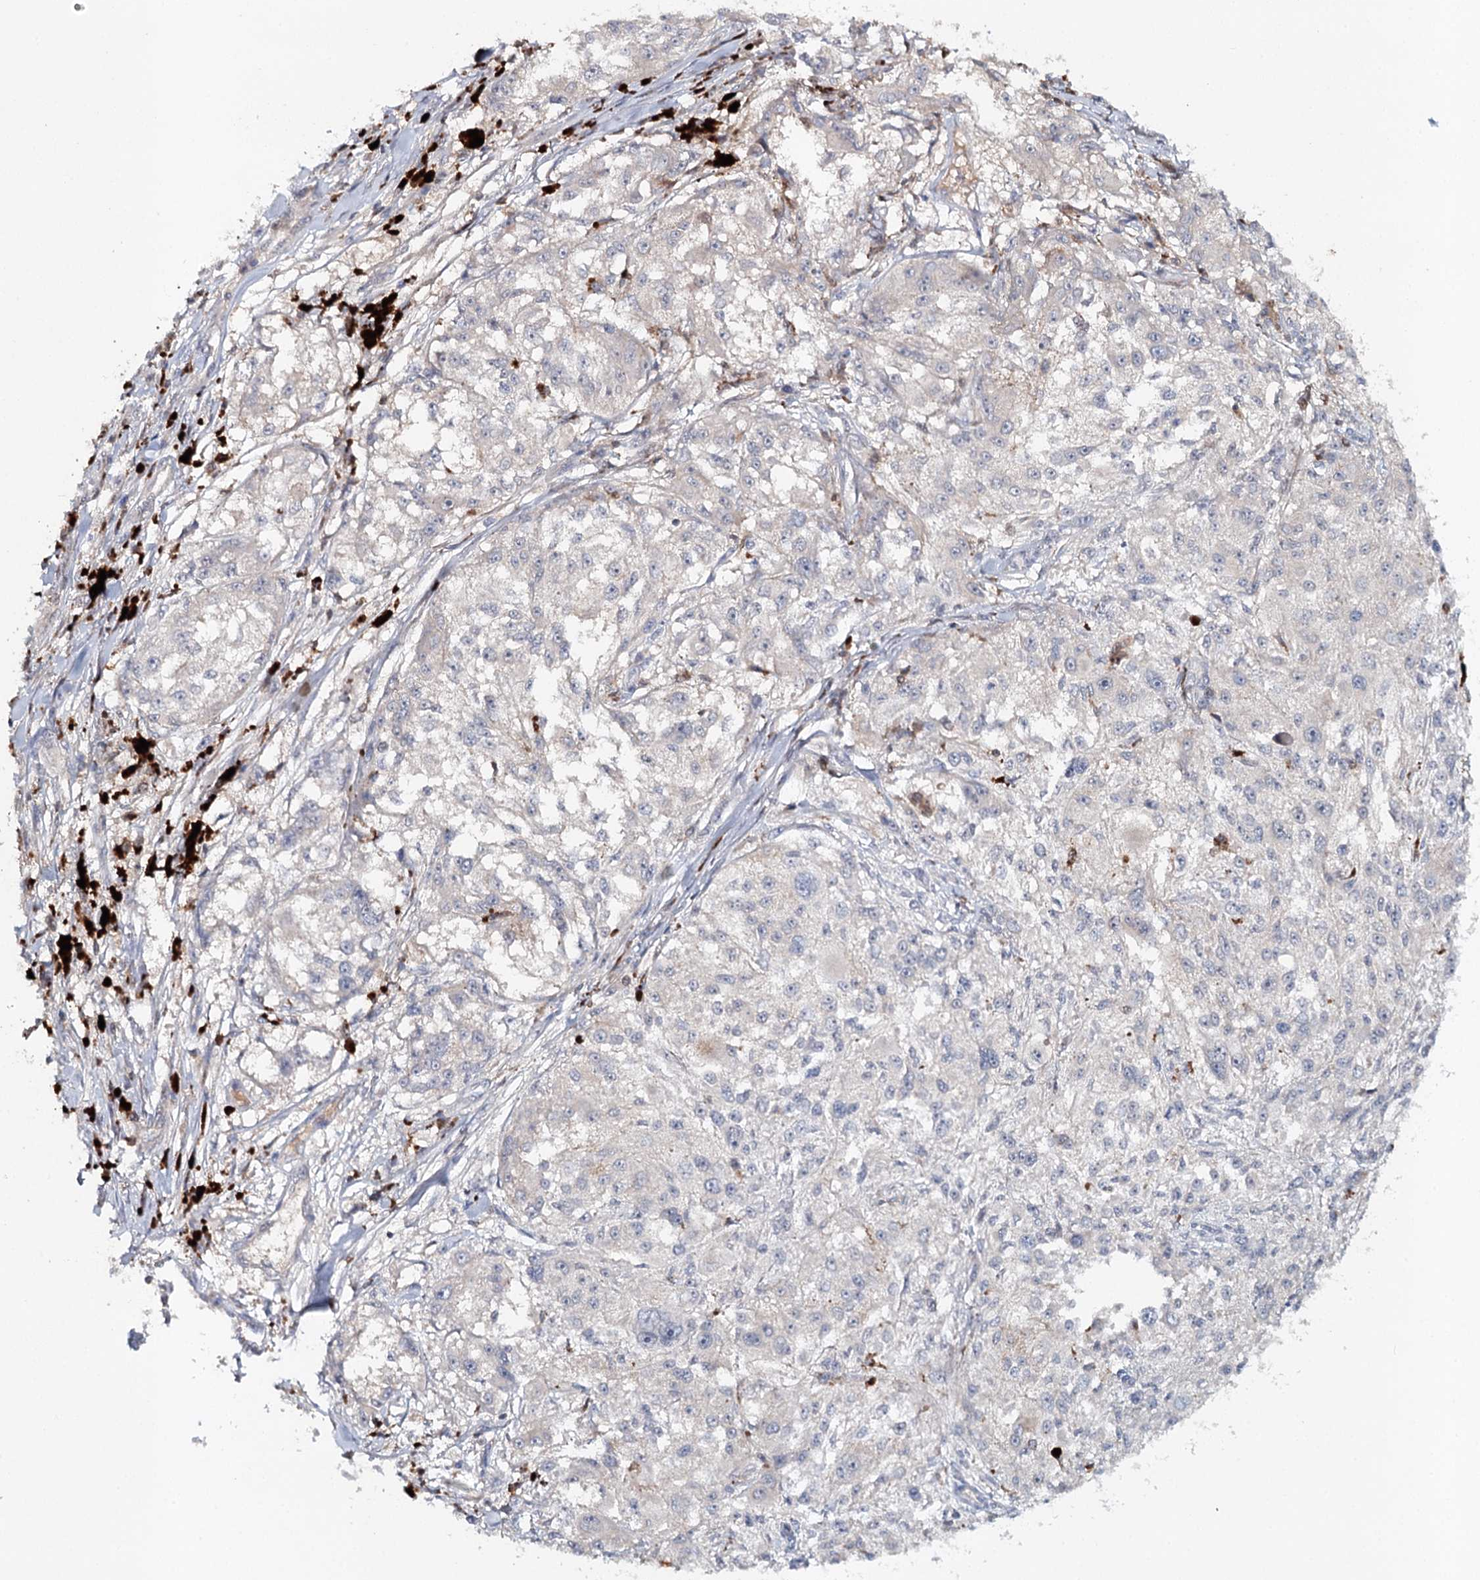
{"staining": {"intensity": "negative", "quantity": "none", "location": "none"}, "tissue": "melanoma", "cell_type": "Tumor cells", "image_type": "cancer", "snomed": [{"axis": "morphology", "description": "Necrosis, NOS"}, {"axis": "morphology", "description": "Malignant melanoma, NOS"}, {"axis": "topography", "description": "Skin"}], "caption": "Malignant melanoma stained for a protein using IHC demonstrates no expression tumor cells.", "gene": "SLC41A2", "patient": {"sex": "female", "age": 87}}